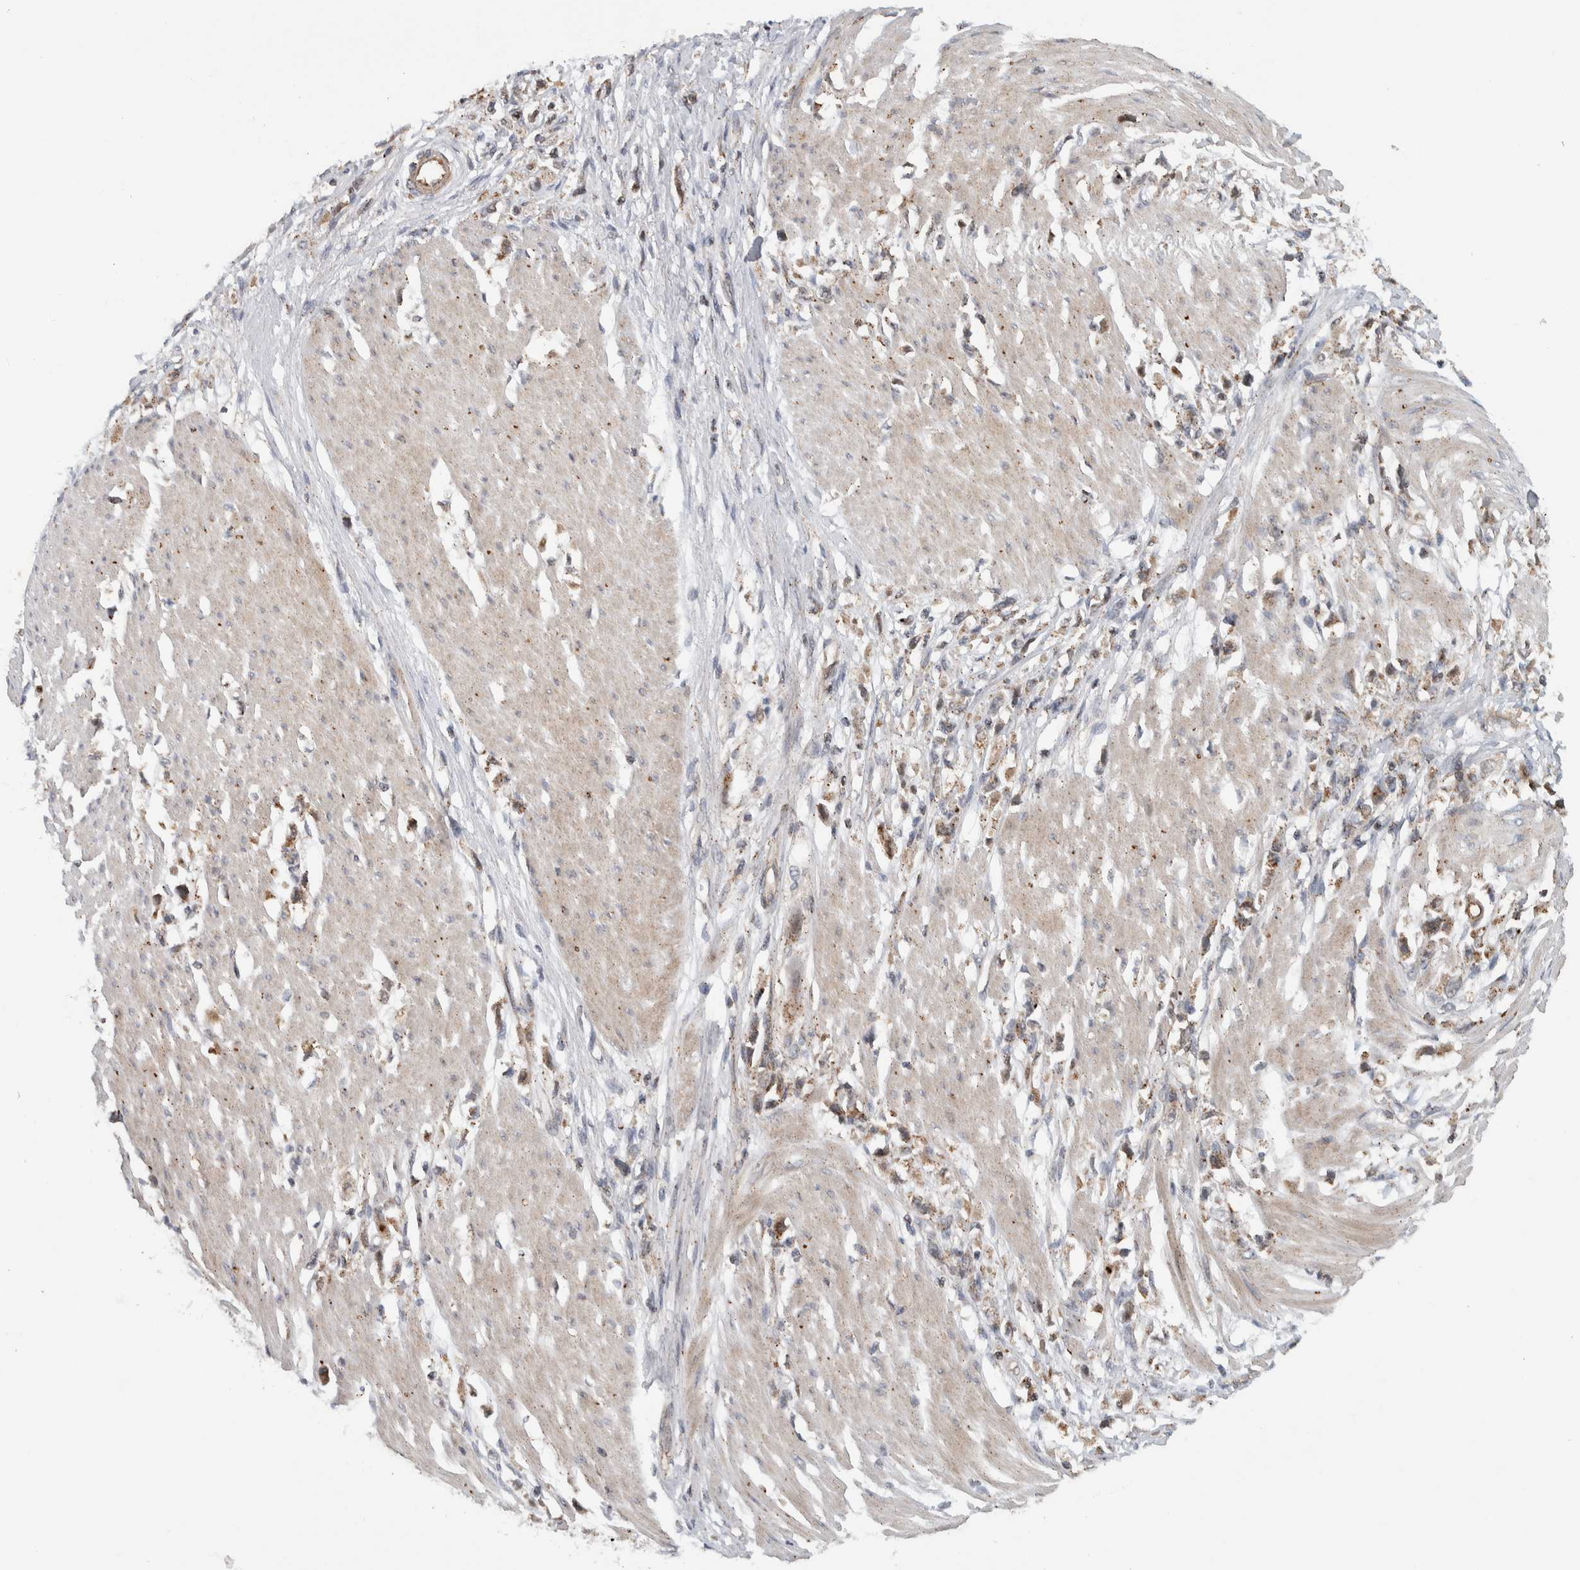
{"staining": {"intensity": "weak", "quantity": ">75%", "location": "cytoplasmic/membranous"}, "tissue": "stomach cancer", "cell_type": "Tumor cells", "image_type": "cancer", "snomed": [{"axis": "morphology", "description": "Adenocarcinoma, NOS"}, {"axis": "topography", "description": "Stomach"}], "caption": "Tumor cells demonstrate low levels of weak cytoplasmic/membranous positivity in about >75% of cells in stomach cancer.", "gene": "MSL1", "patient": {"sex": "female", "age": 59}}